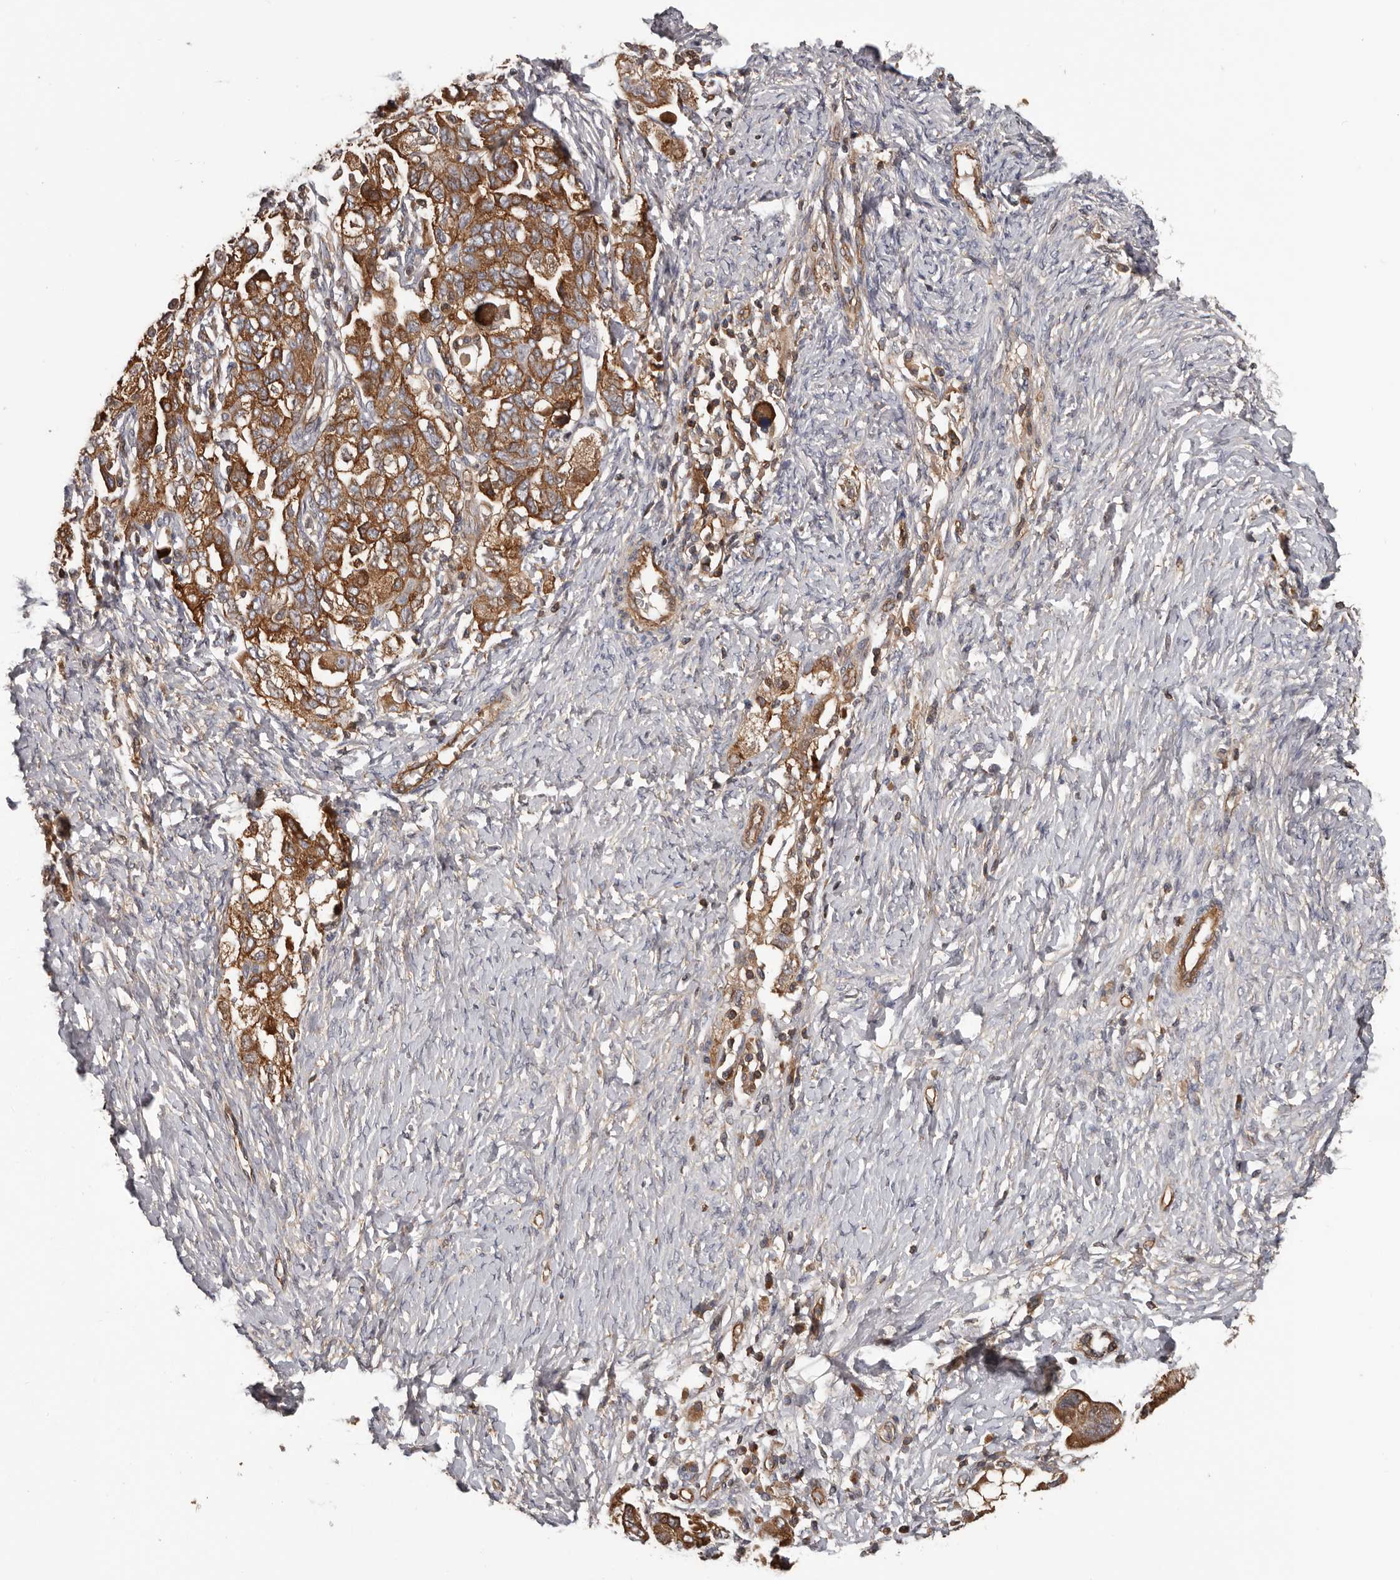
{"staining": {"intensity": "moderate", "quantity": ">75%", "location": "cytoplasmic/membranous"}, "tissue": "ovarian cancer", "cell_type": "Tumor cells", "image_type": "cancer", "snomed": [{"axis": "morphology", "description": "Carcinoma, NOS"}, {"axis": "morphology", "description": "Cystadenocarcinoma, serous, NOS"}, {"axis": "topography", "description": "Ovary"}], "caption": "Brown immunohistochemical staining in human serous cystadenocarcinoma (ovarian) exhibits moderate cytoplasmic/membranous expression in about >75% of tumor cells.", "gene": "PNRC2", "patient": {"sex": "female", "age": 69}}